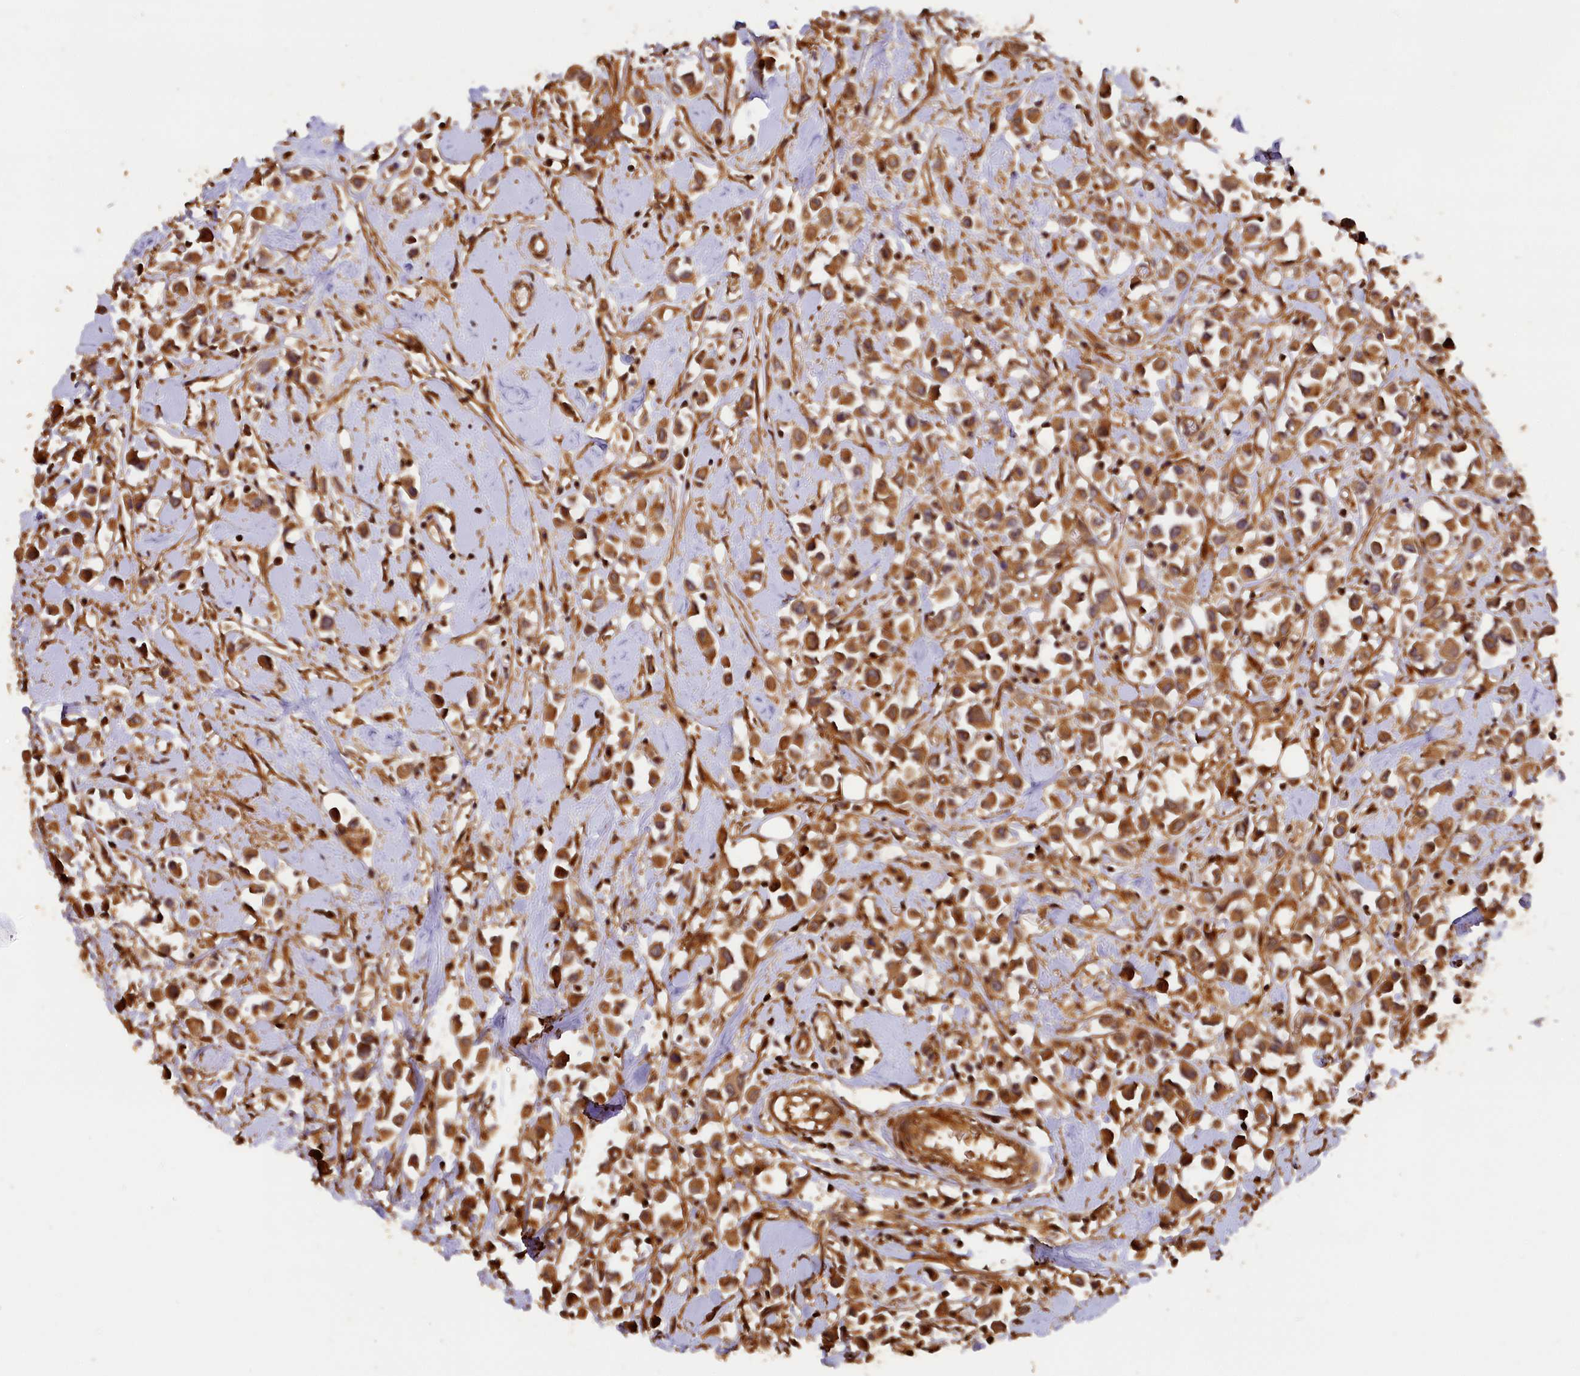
{"staining": {"intensity": "moderate", "quantity": ">75%", "location": "cytoplasmic/membranous"}, "tissue": "breast cancer", "cell_type": "Tumor cells", "image_type": "cancer", "snomed": [{"axis": "morphology", "description": "Duct carcinoma"}, {"axis": "topography", "description": "Breast"}], "caption": "An image of human breast invasive ductal carcinoma stained for a protein demonstrates moderate cytoplasmic/membranous brown staining in tumor cells.", "gene": "MMP15", "patient": {"sex": "female", "age": 61}}